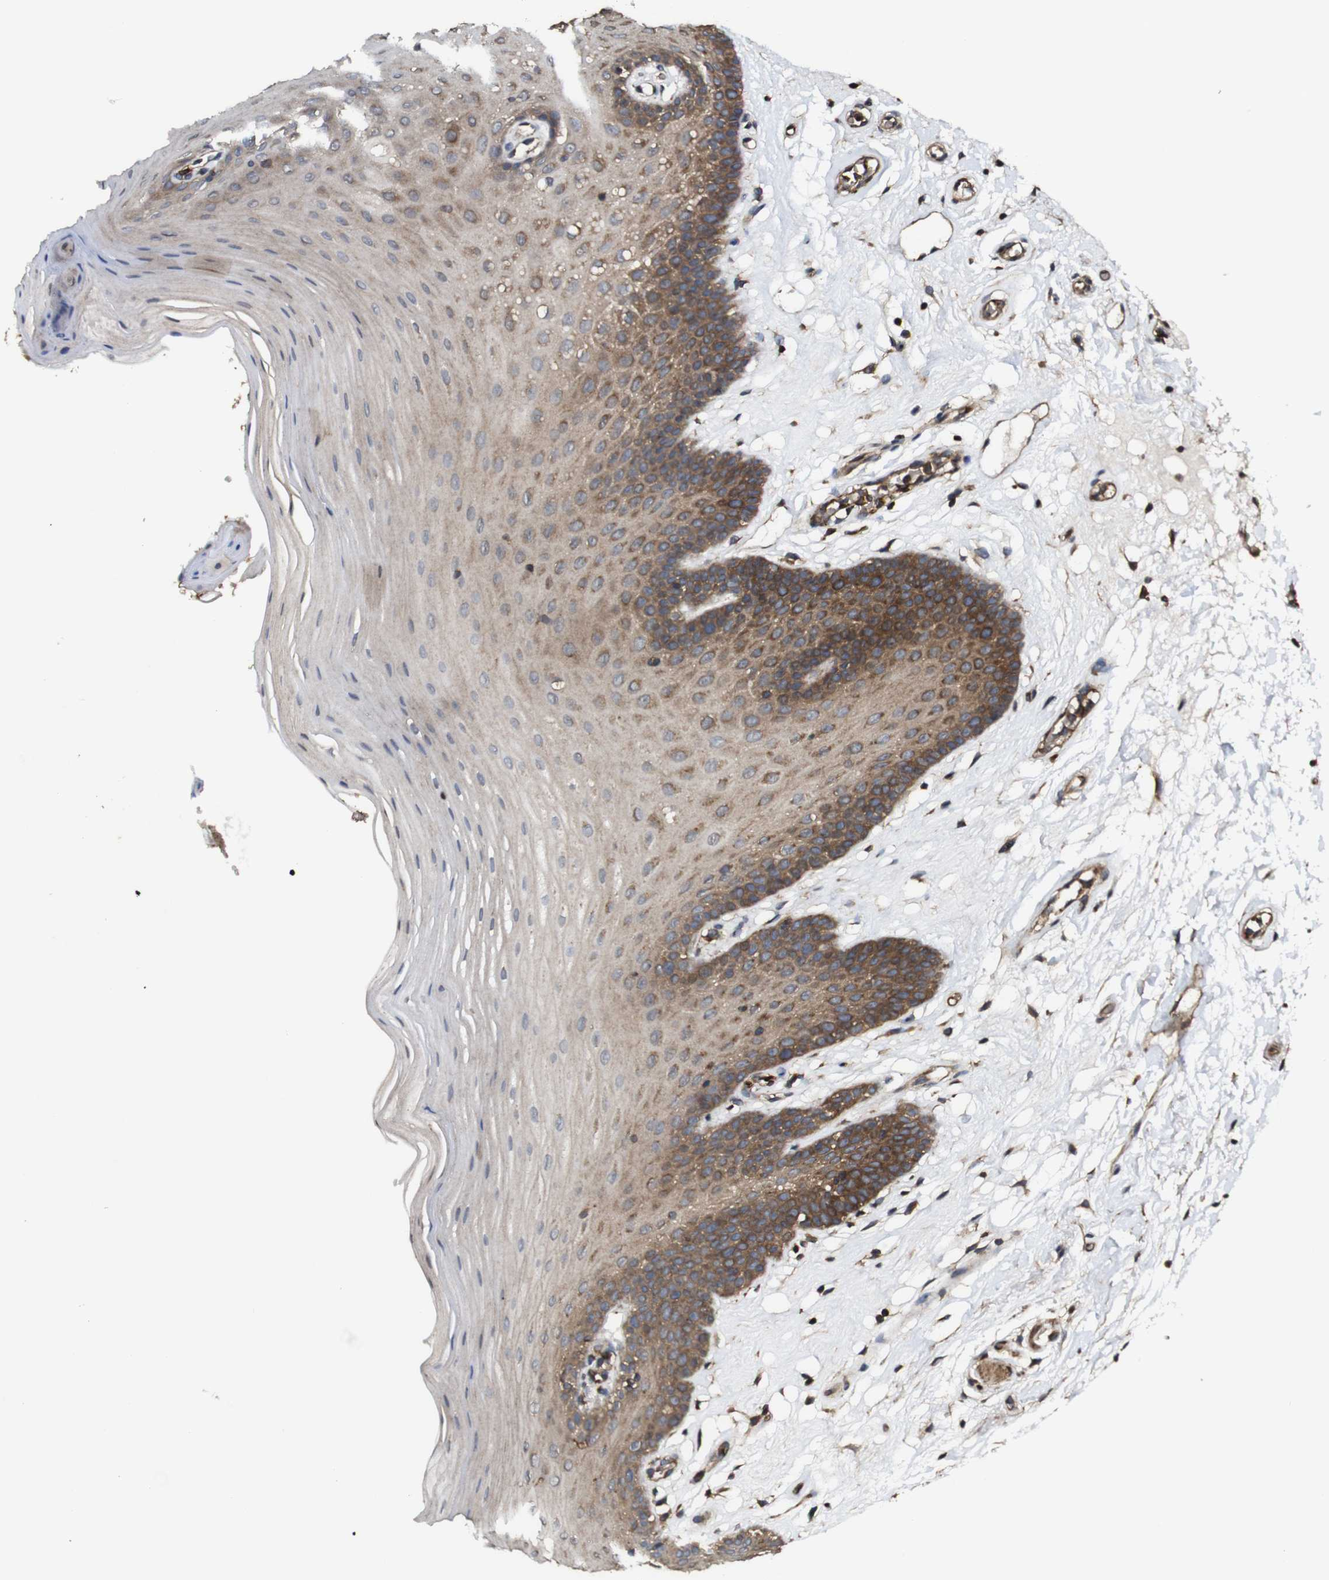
{"staining": {"intensity": "moderate", "quantity": ">75%", "location": "cytoplasmic/membranous"}, "tissue": "oral mucosa", "cell_type": "Squamous epithelial cells", "image_type": "normal", "snomed": [{"axis": "morphology", "description": "Normal tissue, NOS"}, {"axis": "morphology", "description": "Squamous cell carcinoma, NOS"}, {"axis": "topography", "description": "Skeletal muscle"}, {"axis": "topography", "description": "Oral tissue"}, {"axis": "topography", "description": "Head-Neck"}], "caption": "Brown immunohistochemical staining in normal oral mucosa exhibits moderate cytoplasmic/membranous expression in about >75% of squamous epithelial cells.", "gene": "TNIK", "patient": {"sex": "male", "age": 71}}